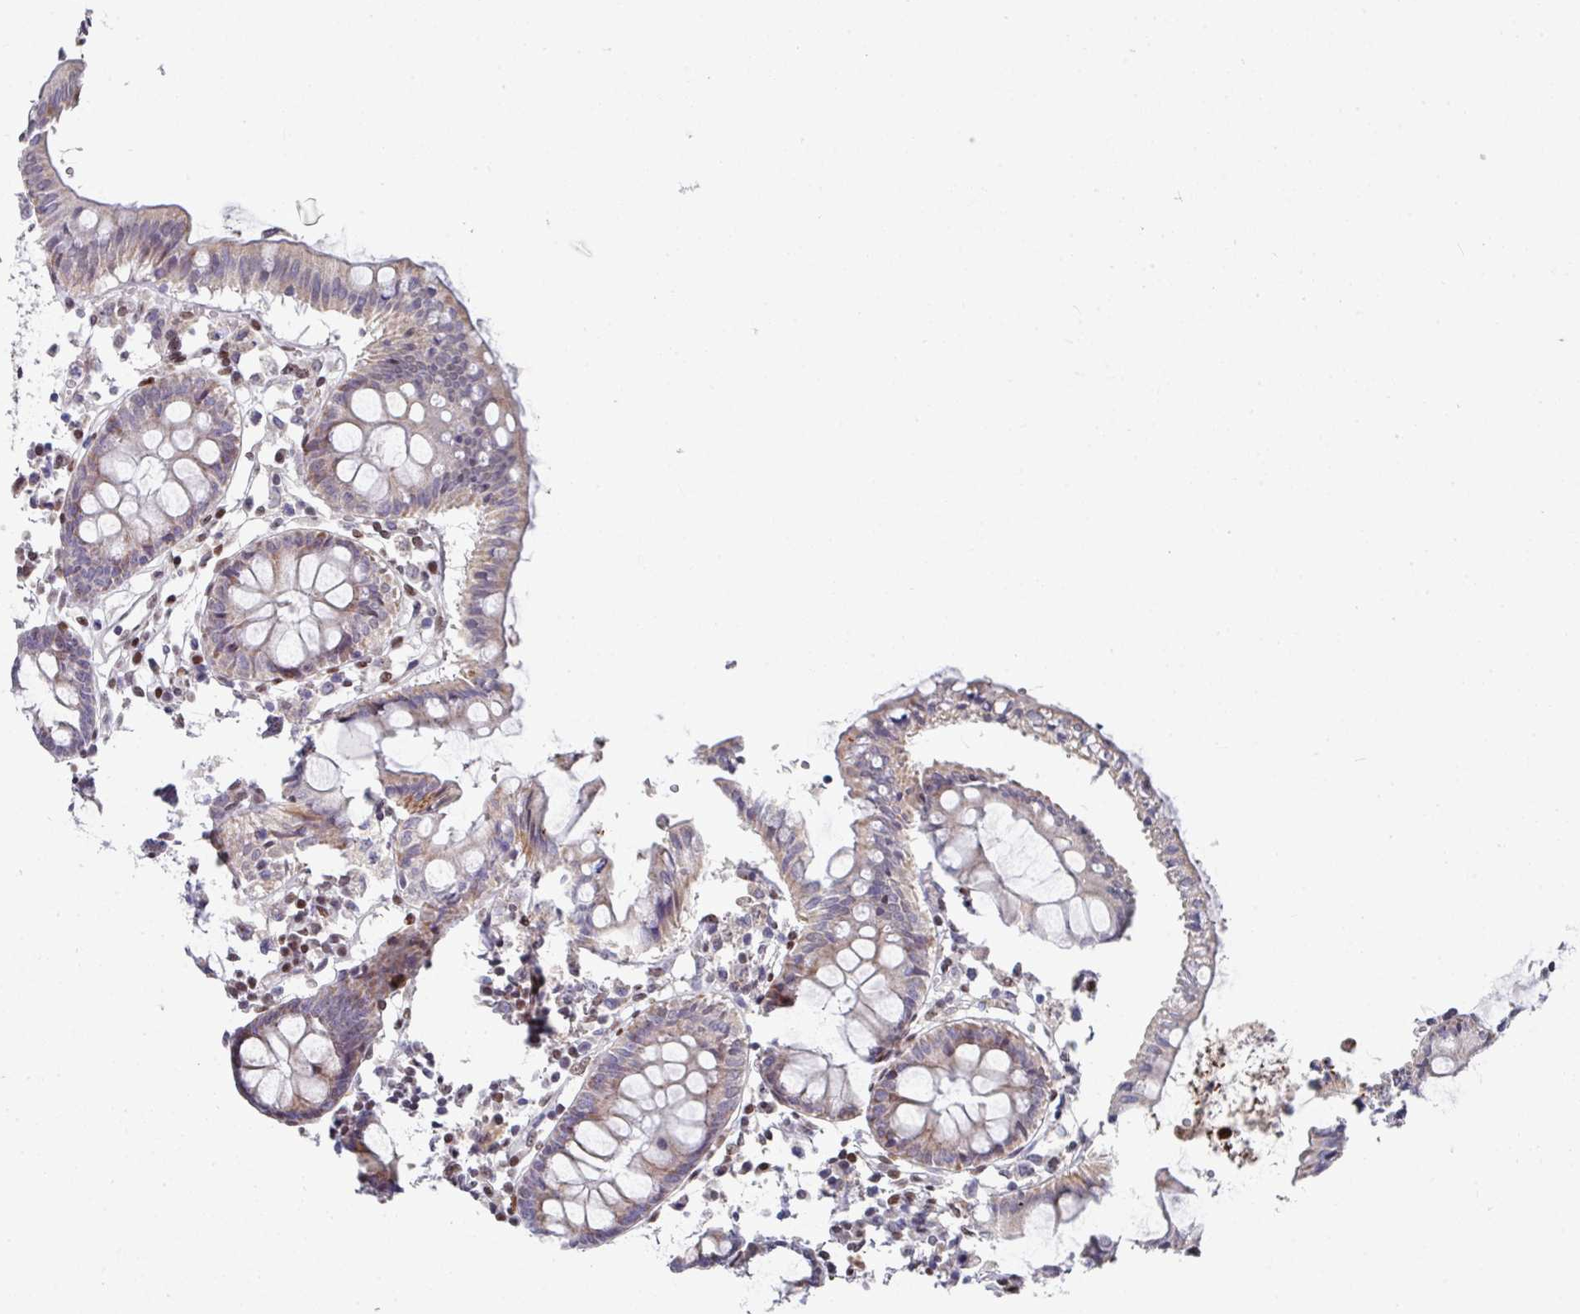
{"staining": {"intensity": "weak", "quantity": "25%-75%", "location": "cytoplasmic/membranous"}, "tissue": "colon", "cell_type": "Glandular cells", "image_type": "normal", "snomed": [{"axis": "morphology", "description": "Normal tissue, NOS"}, {"axis": "topography", "description": "Colon"}], "caption": "IHC staining of benign colon, which shows low levels of weak cytoplasmic/membranous staining in about 25%-75% of glandular cells indicating weak cytoplasmic/membranous protein positivity. The staining was performed using DAB (3,3'-diaminobenzidine) (brown) for protein detection and nuclei were counterstained in hematoxylin (blue).", "gene": "CBX7", "patient": {"sex": "female", "age": 84}}